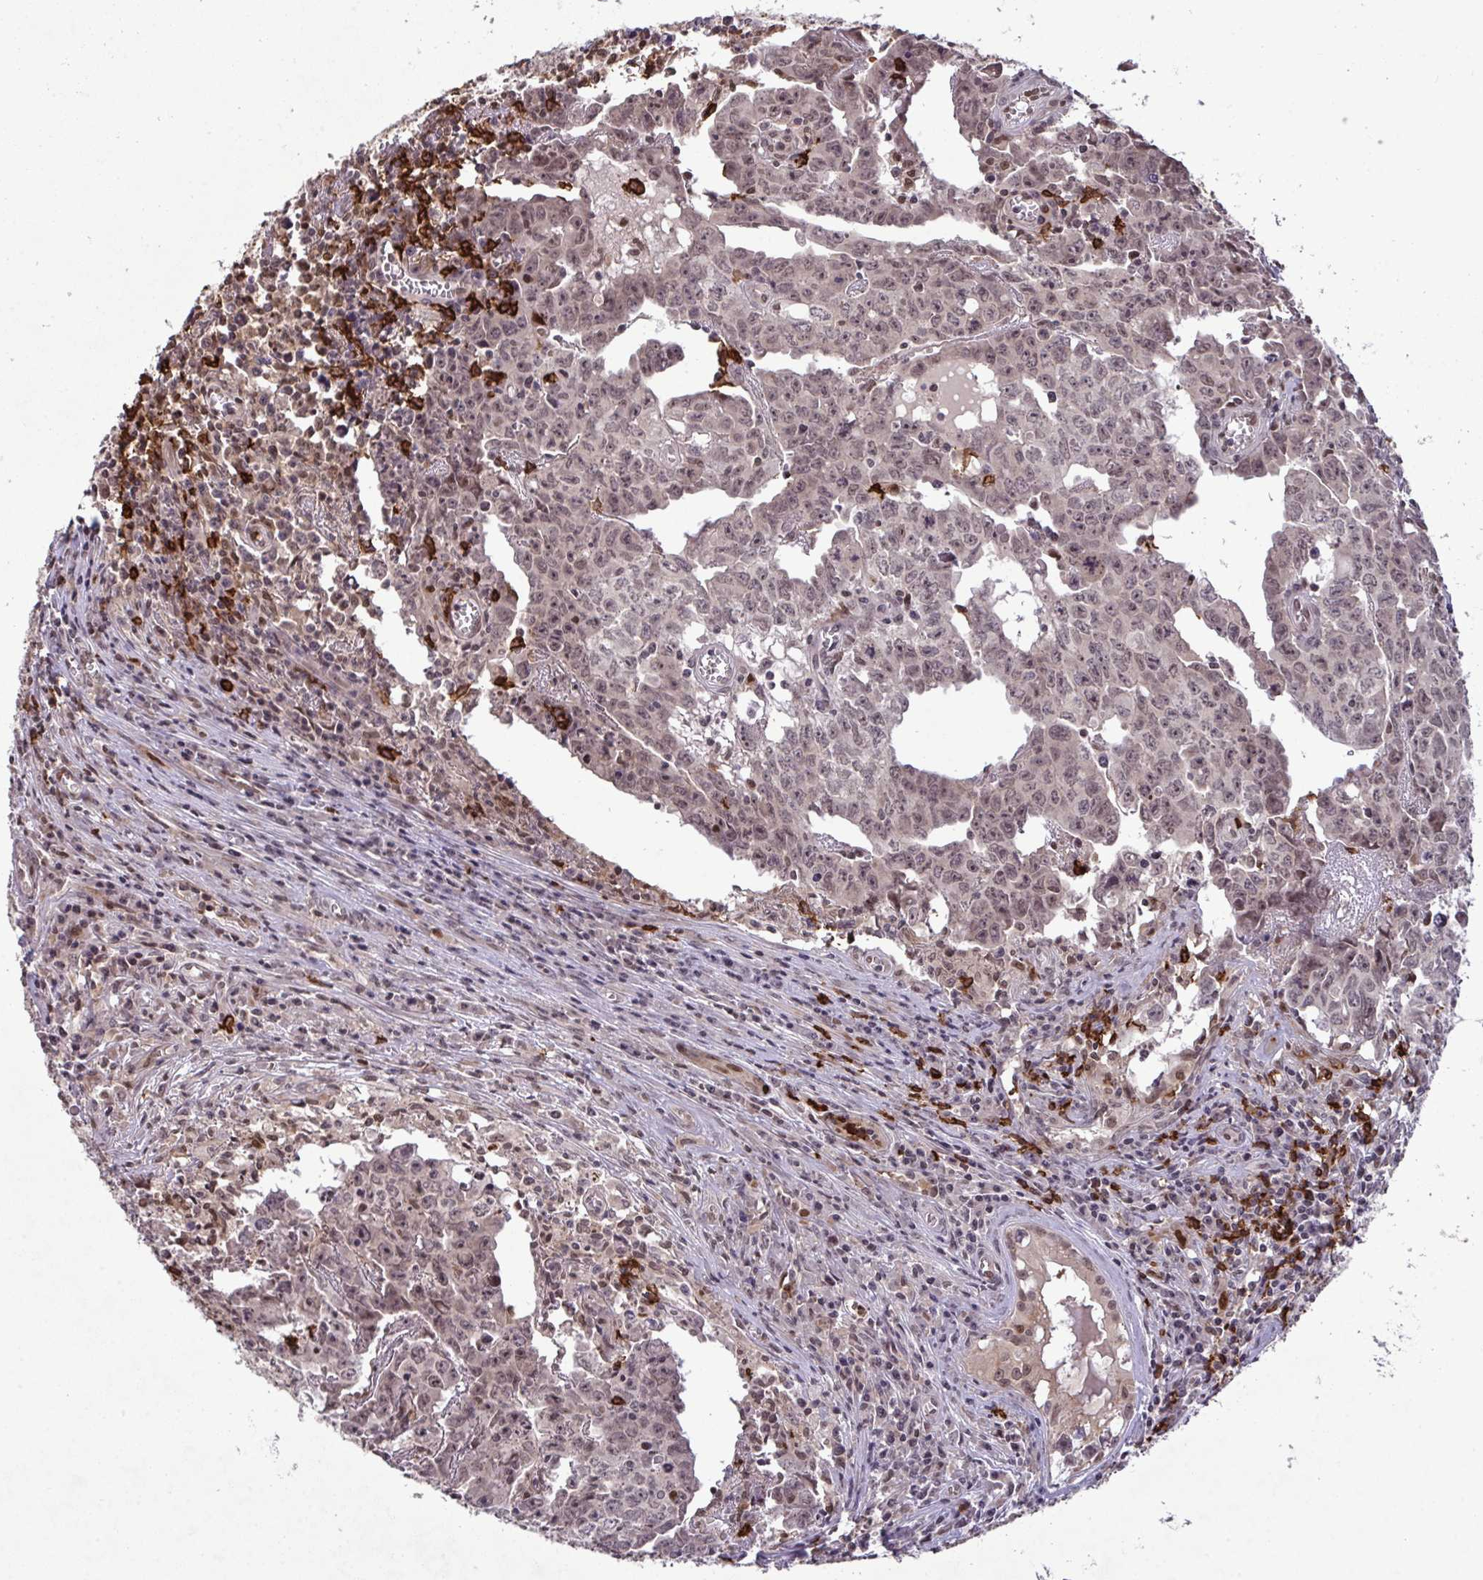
{"staining": {"intensity": "moderate", "quantity": ">75%", "location": "nuclear"}, "tissue": "testis cancer", "cell_type": "Tumor cells", "image_type": "cancer", "snomed": [{"axis": "morphology", "description": "Carcinoma, Embryonal, NOS"}, {"axis": "topography", "description": "Testis"}], "caption": "Moderate nuclear expression for a protein is seen in approximately >75% of tumor cells of embryonal carcinoma (testis) using immunohistochemistry.", "gene": "UXT", "patient": {"sex": "male", "age": 22}}